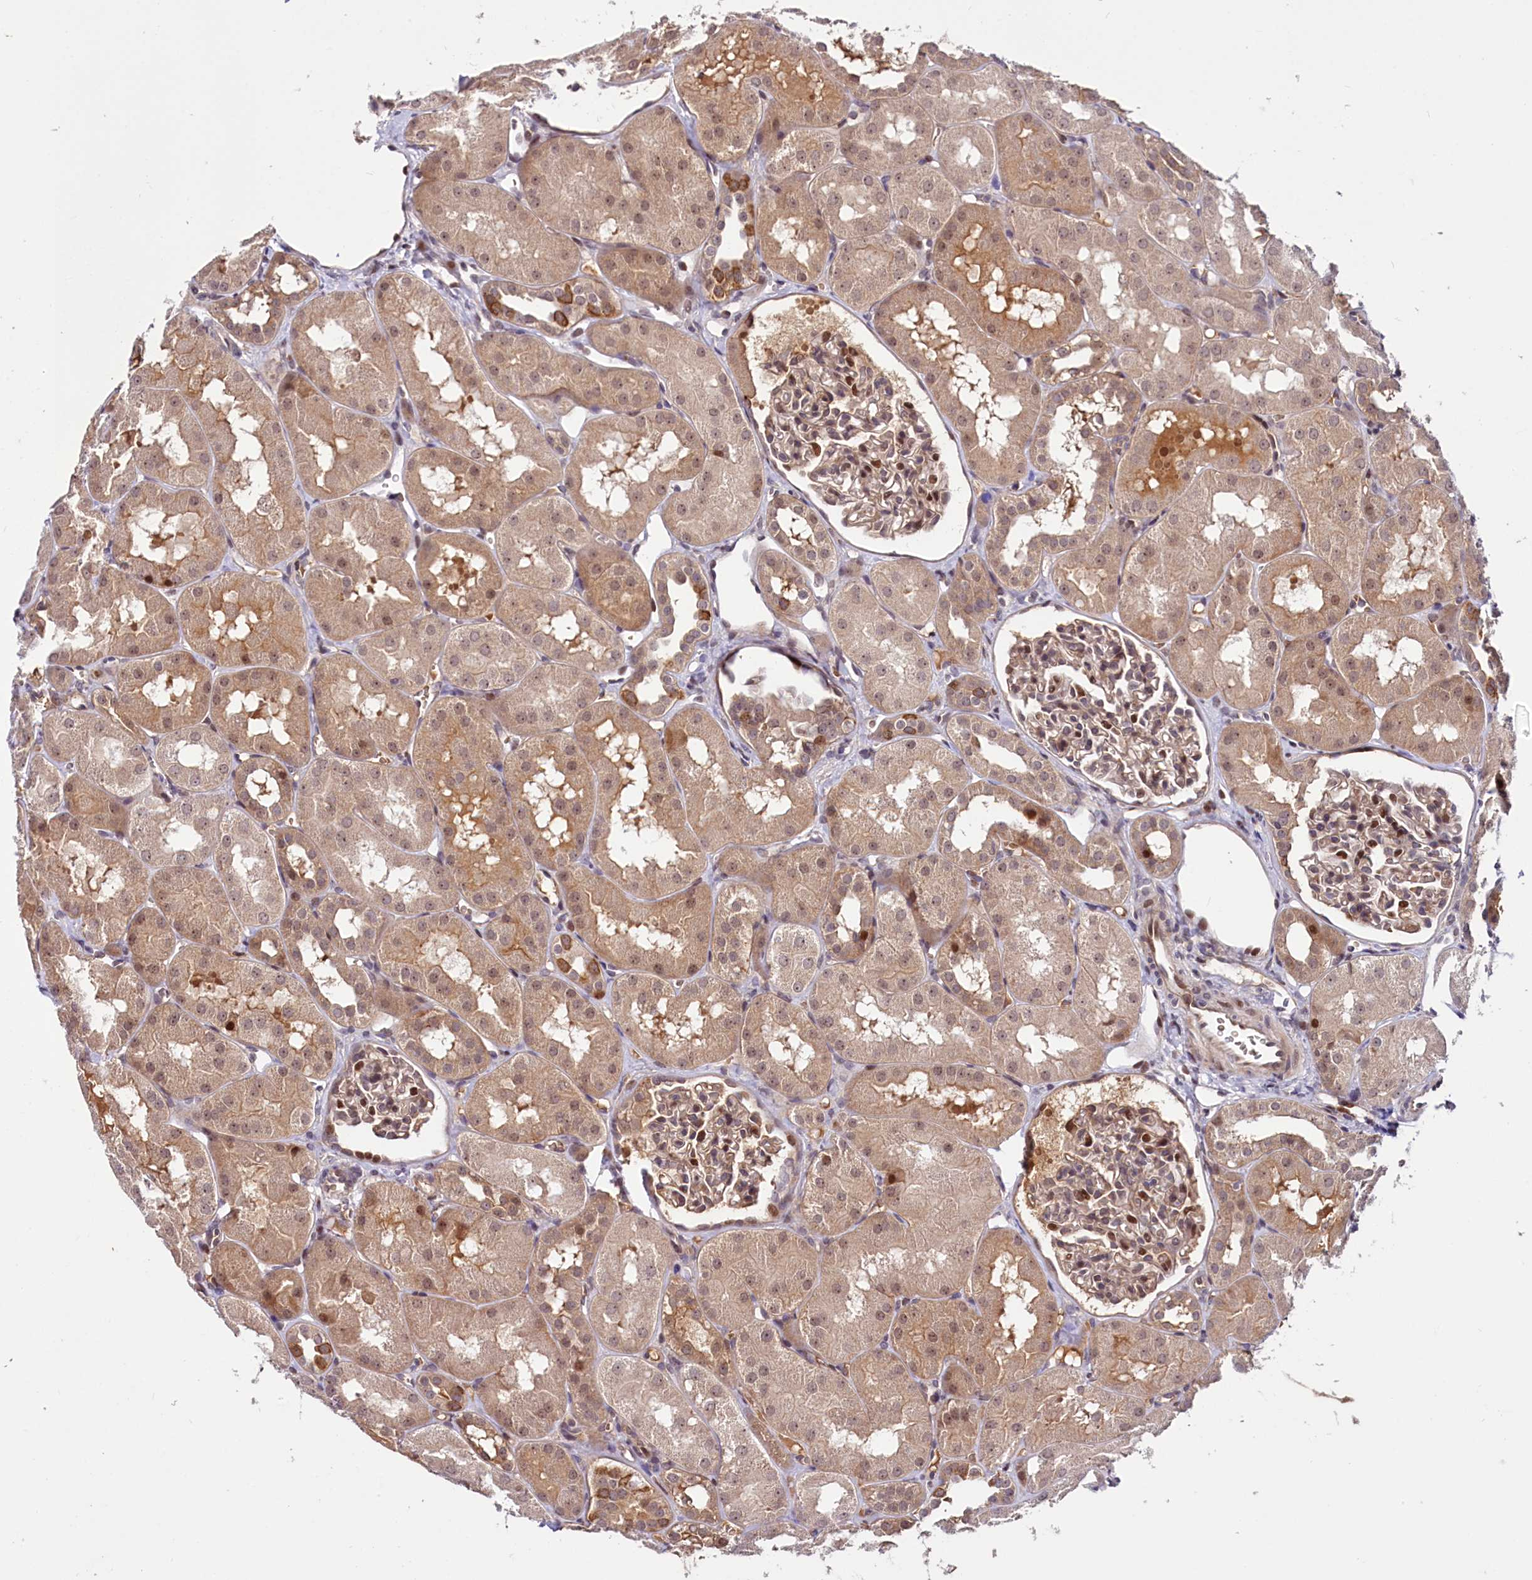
{"staining": {"intensity": "strong", "quantity": "25%-75%", "location": "nuclear"}, "tissue": "kidney", "cell_type": "Cells in glomeruli", "image_type": "normal", "snomed": [{"axis": "morphology", "description": "Normal tissue, NOS"}, {"axis": "topography", "description": "Kidney"}, {"axis": "topography", "description": "Urinary bladder"}], "caption": "Strong nuclear staining is identified in approximately 25%-75% of cells in glomeruli in benign kidney. (IHC, brightfield microscopy, high magnification).", "gene": "N4BP2L1", "patient": {"sex": "male", "age": 16}}